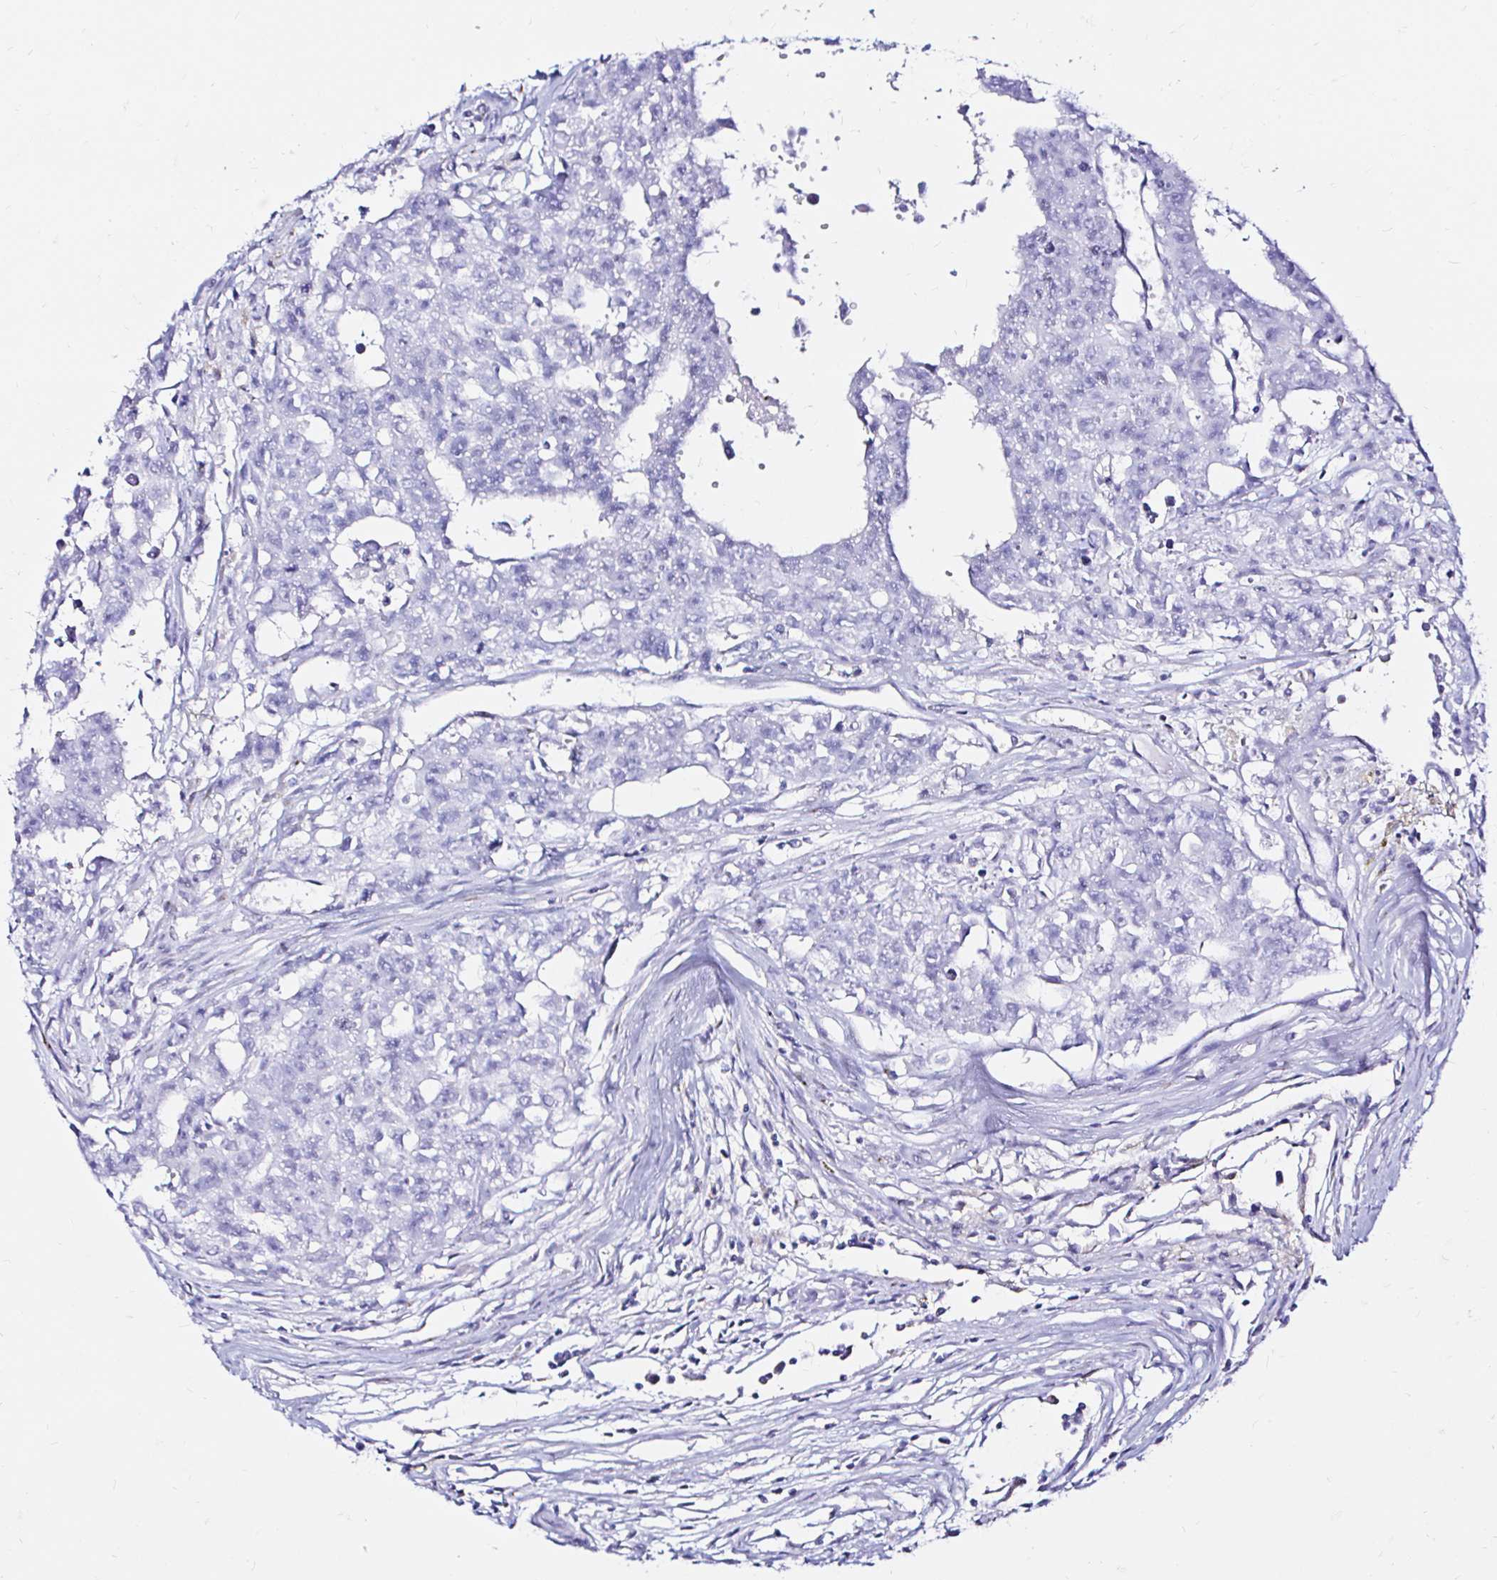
{"staining": {"intensity": "negative", "quantity": "none", "location": "none"}, "tissue": "testis cancer", "cell_type": "Tumor cells", "image_type": "cancer", "snomed": [{"axis": "morphology", "description": "Carcinoma, Embryonal, NOS"}, {"axis": "morphology", "description": "Teratoma, malignant, NOS"}, {"axis": "topography", "description": "Testis"}], "caption": "An IHC photomicrograph of testis embryonal carcinoma is shown. There is no staining in tumor cells of testis embryonal carcinoma.", "gene": "ZNF432", "patient": {"sex": "male", "age": 24}}